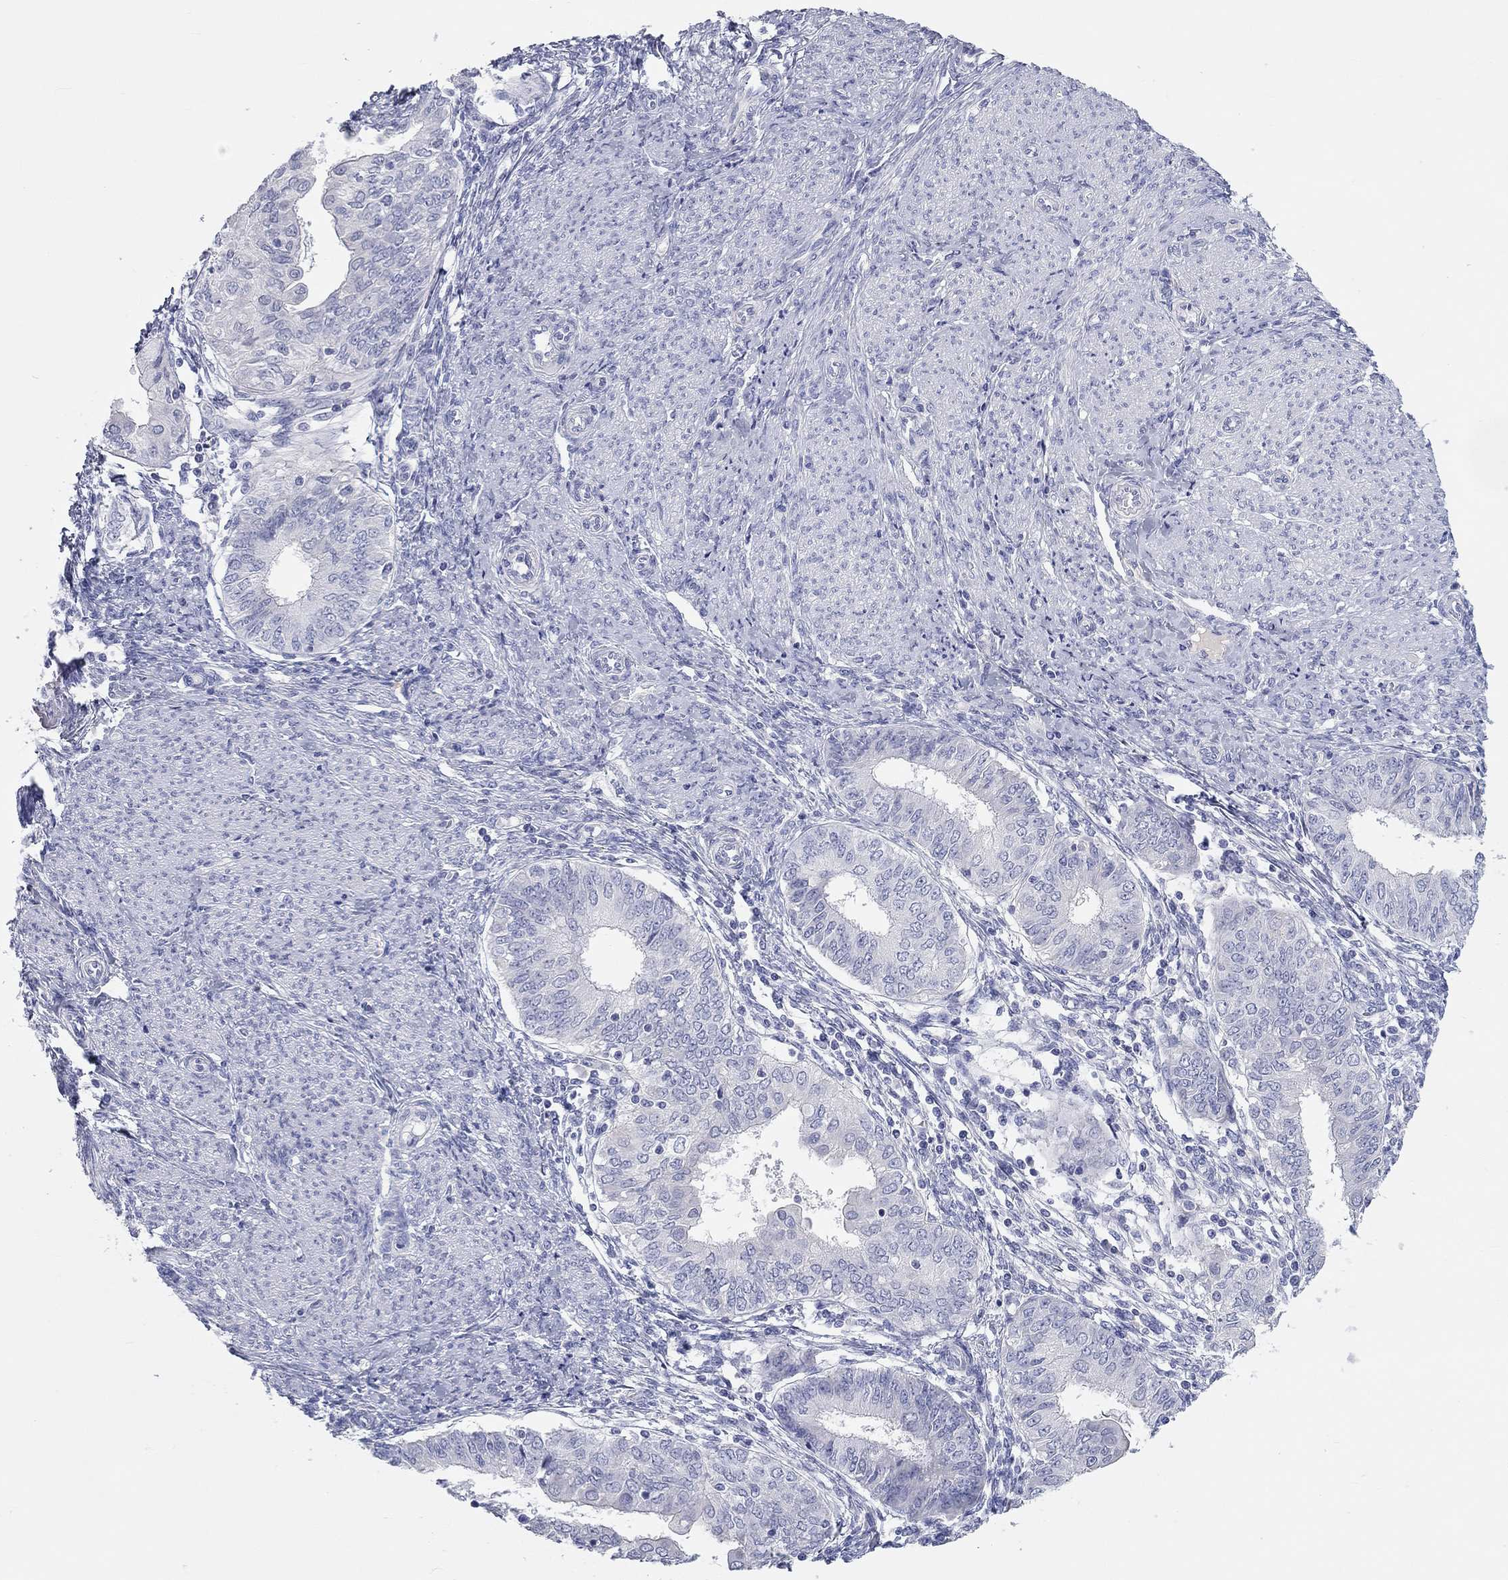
{"staining": {"intensity": "negative", "quantity": "none", "location": "none"}, "tissue": "endometrial cancer", "cell_type": "Tumor cells", "image_type": "cancer", "snomed": [{"axis": "morphology", "description": "Adenocarcinoma, NOS"}, {"axis": "topography", "description": "Endometrium"}], "caption": "The histopathology image shows no staining of tumor cells in endometrial adenocarcinoma.", "gene": "ST7L", "patient": {"sex": "female", "age": 68}}